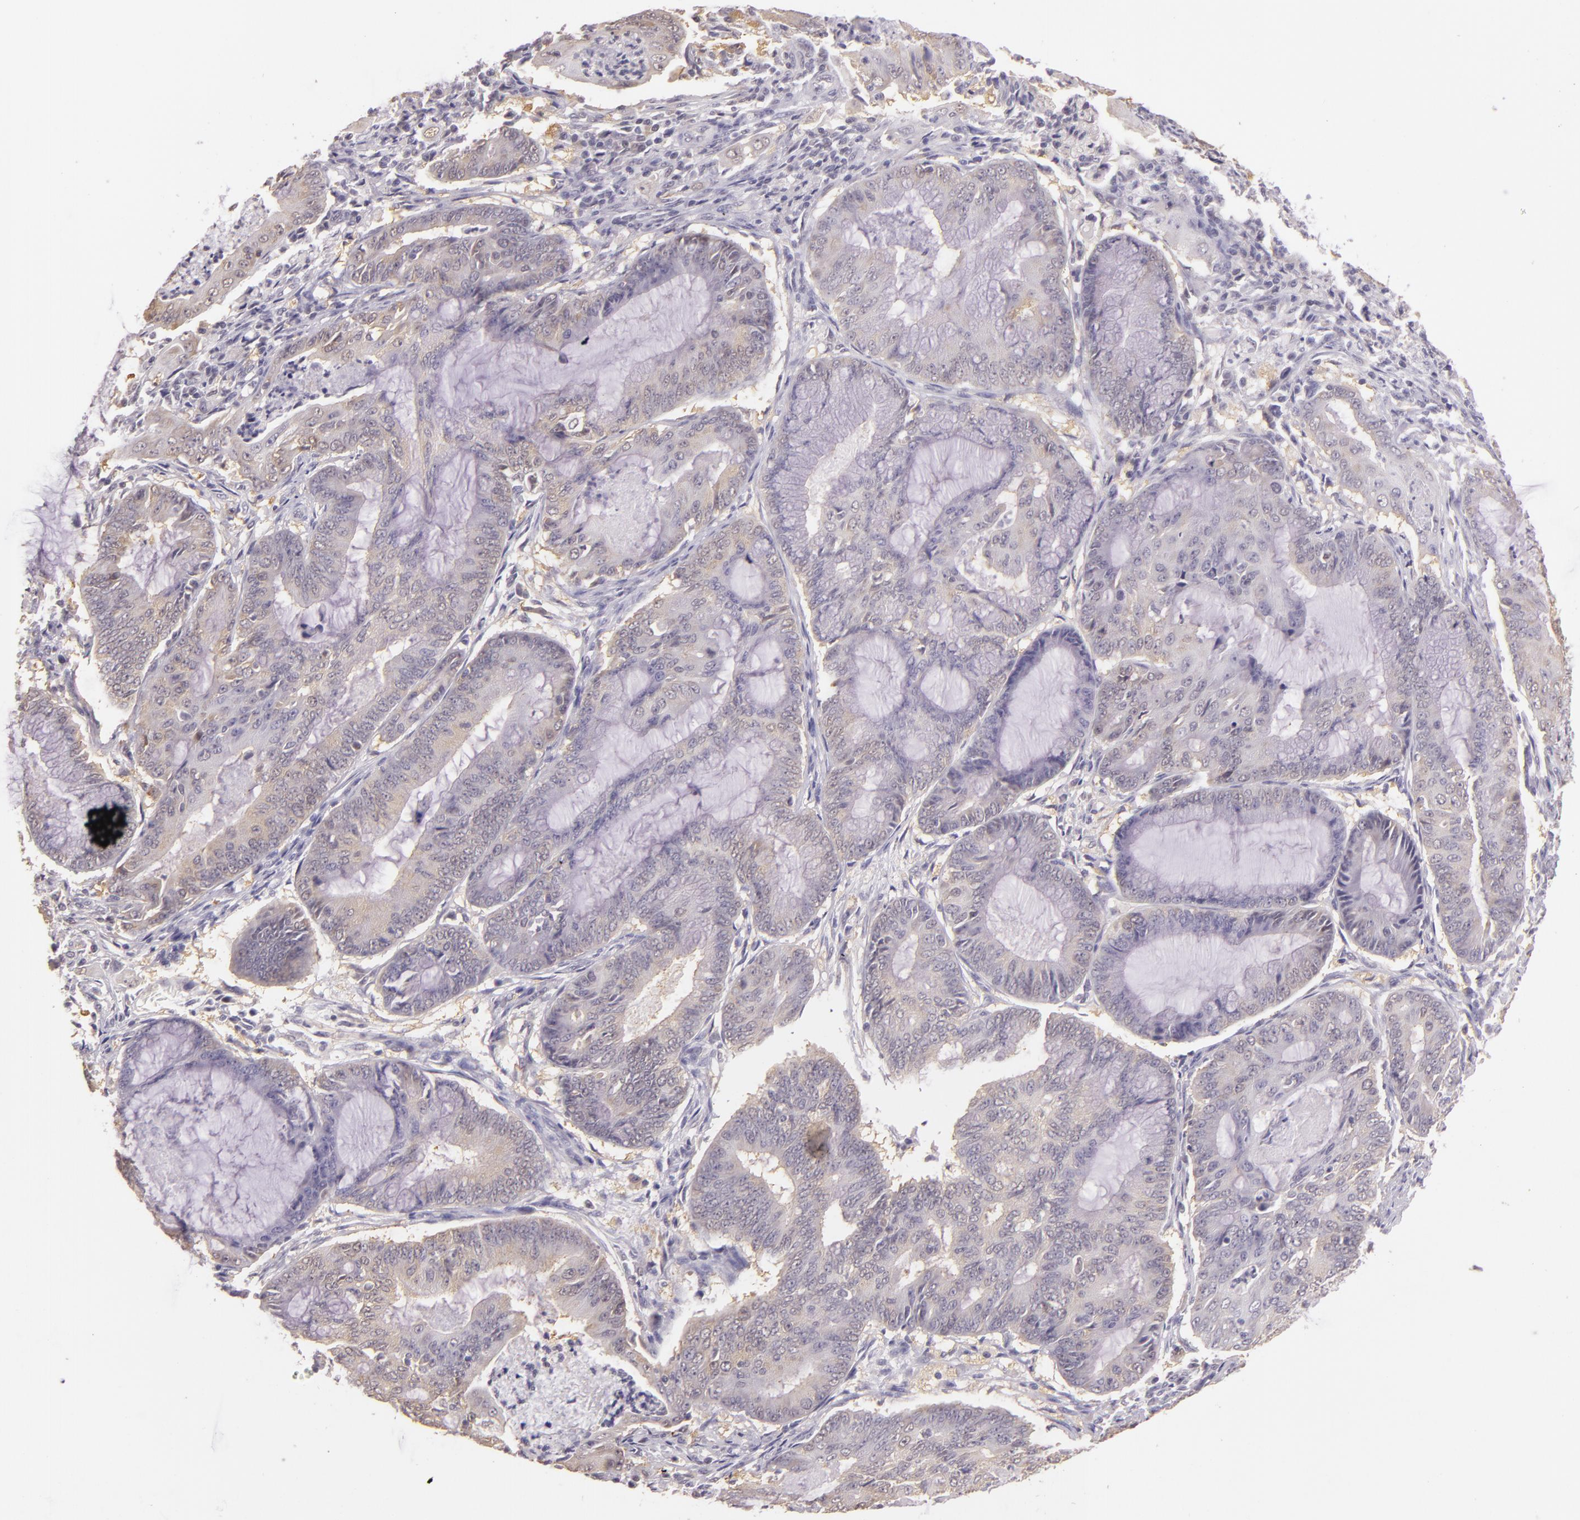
{"staining": {"intensity": "weak", "quantity": "25%-75%", "location": "cytoplasmic/membranous"}, "tissue": "endometrial cancer", "cell_type": "Tumor cells", "image_type": "cancer", "snomed": [{"axis": "morphology", "description": "Adenocarcinoma, NOS"}, {"axis": "topography", "description": "Endometrium"}], "caption": "Protein staining of endometrial cancer tissue reveals weak cytoplasmic/membranous positivity in approximately 25%-75% of tumor cells.", "gene": "HSPA8", "patient": {"sex": "female", "age": 63}}